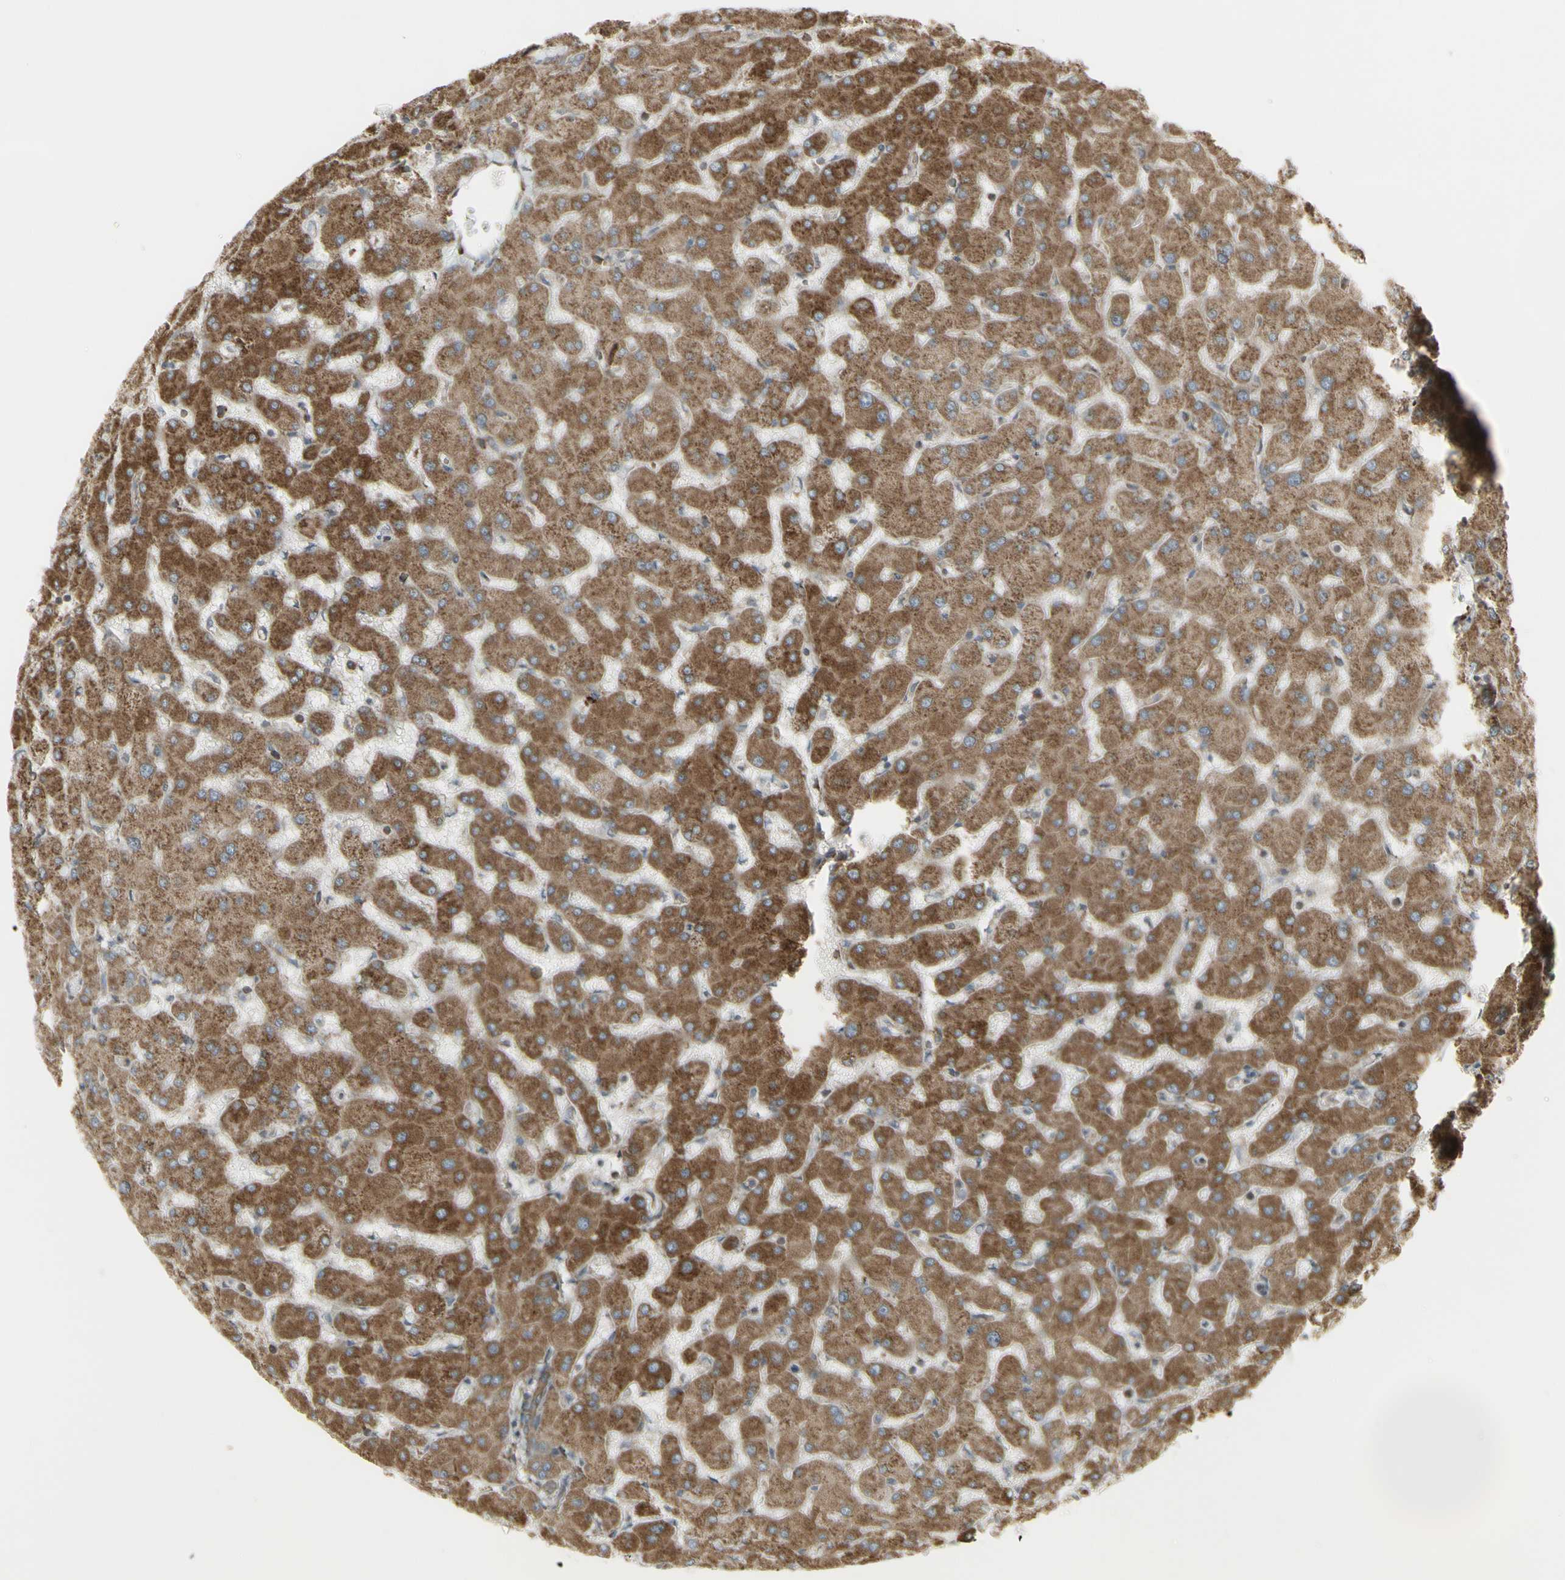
{"staining": {"intensity": "moderate", "quantity": ">75%", "location": "cytoplasmic/membranous"}, "tissue": "liver", "cell_type": "Cholangiocytes", "image_type": "normal", "snomed": [{"axis": "morphology", "description": "Normal tissue, NOS"}, {"axis": "topography", "description": "Liver"}], "caption": "Protein analysis of unremarkable liver exhibits moderate cytoplasmic/membranous expression in about >75% of cholangiocytes.", "gene": "FKBP3", "patient": {"sex": "female", "age": 63}}